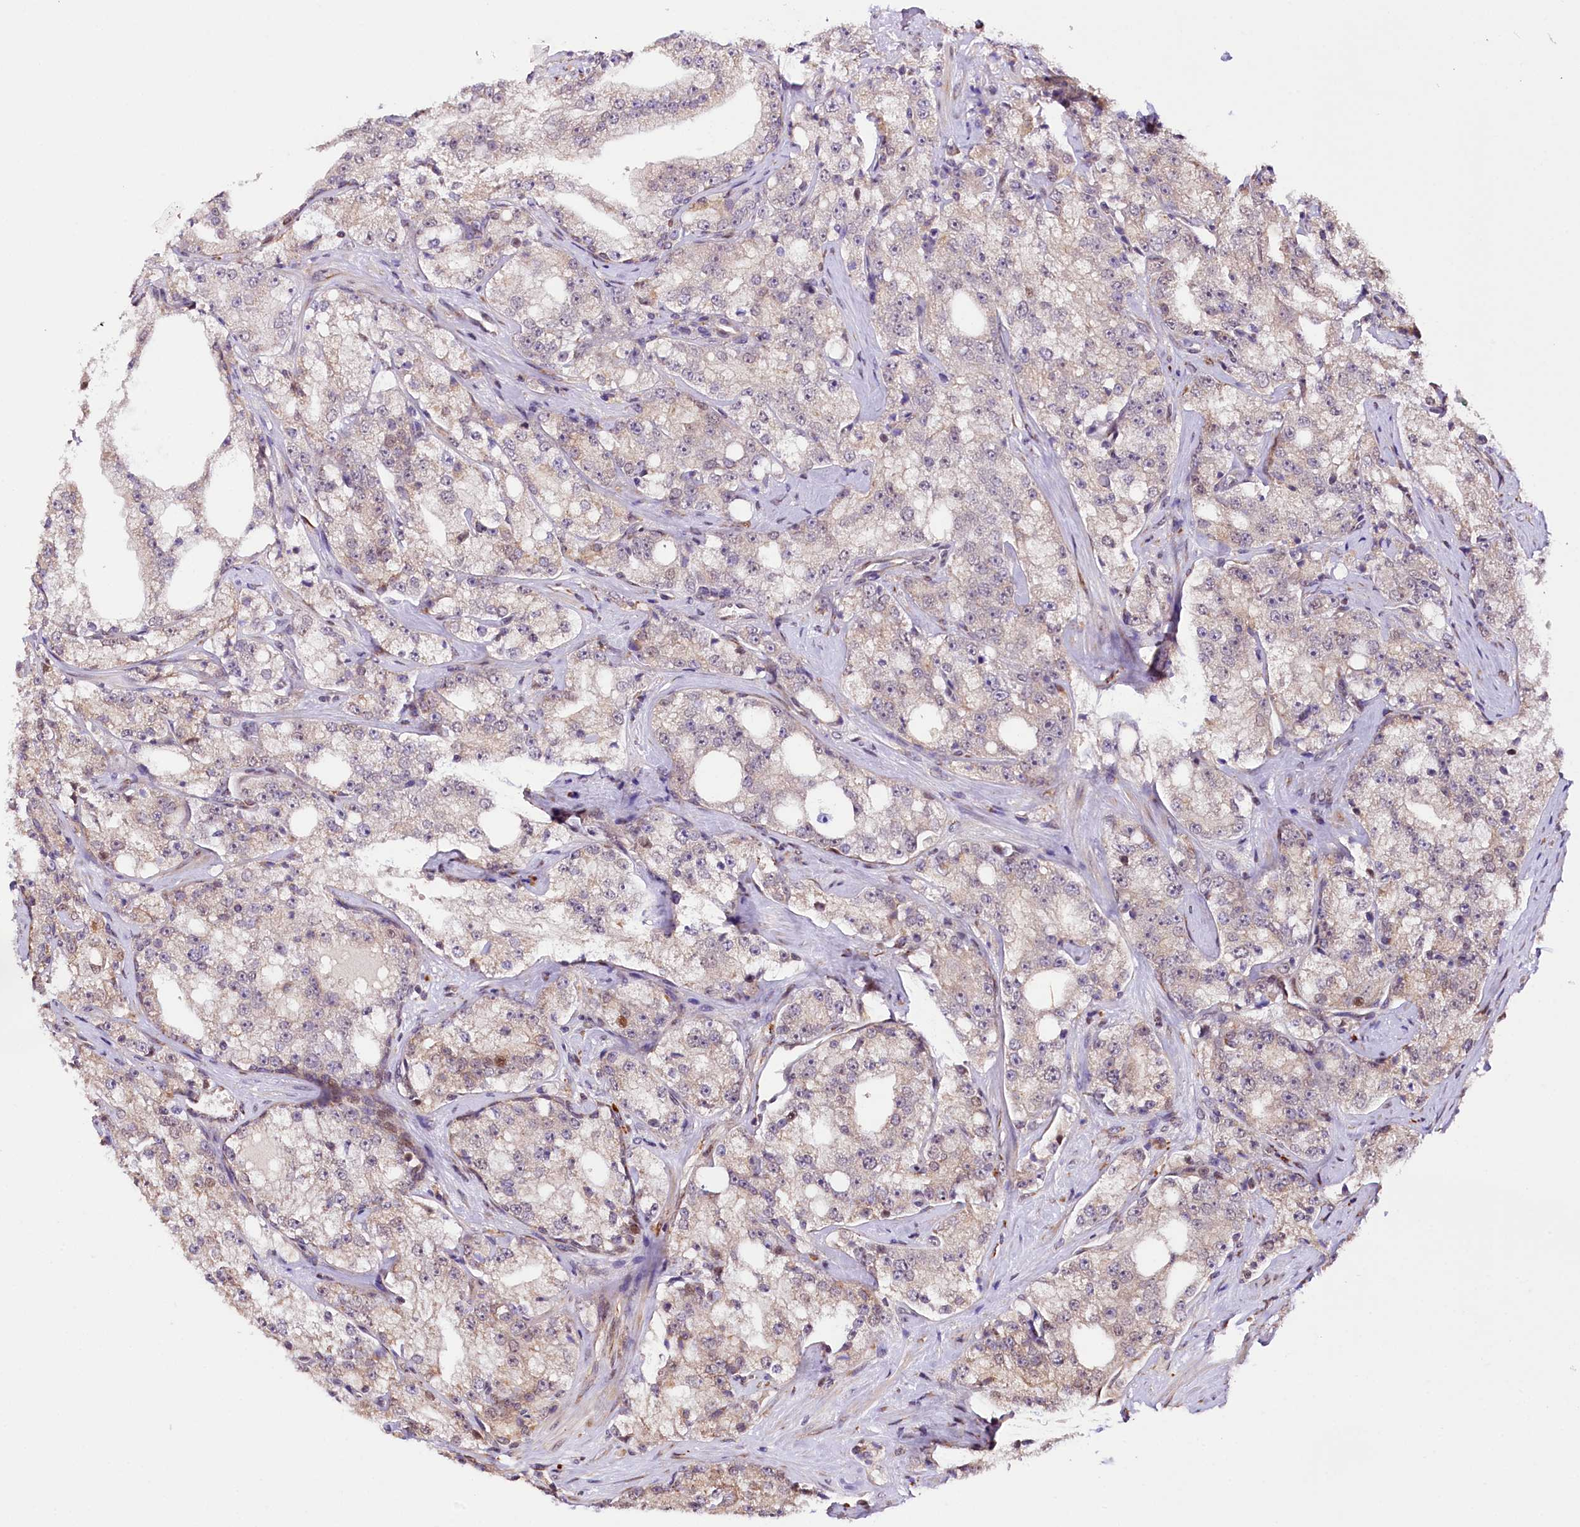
{"staining": {"intensity": "negative", "quantity": "none", "location": "none"}, "tissue": "prostate cancer", "cell_type": "Tumor cells", "image_type": "cancer", "snomed": [{"axis": "morphology", "description": "Adenocarcinoma, High grade"}, {"axis": "topography", "description": "Prostate"}], "caption": "Prostate cancer was stained to show a protein in brown. There is no significant staining in tumor cells. (DAB IHC visualized using brightfield microscopy, high magnification).", "gene": "CUTC", "patient": {"sex": "male", "age": 64}}